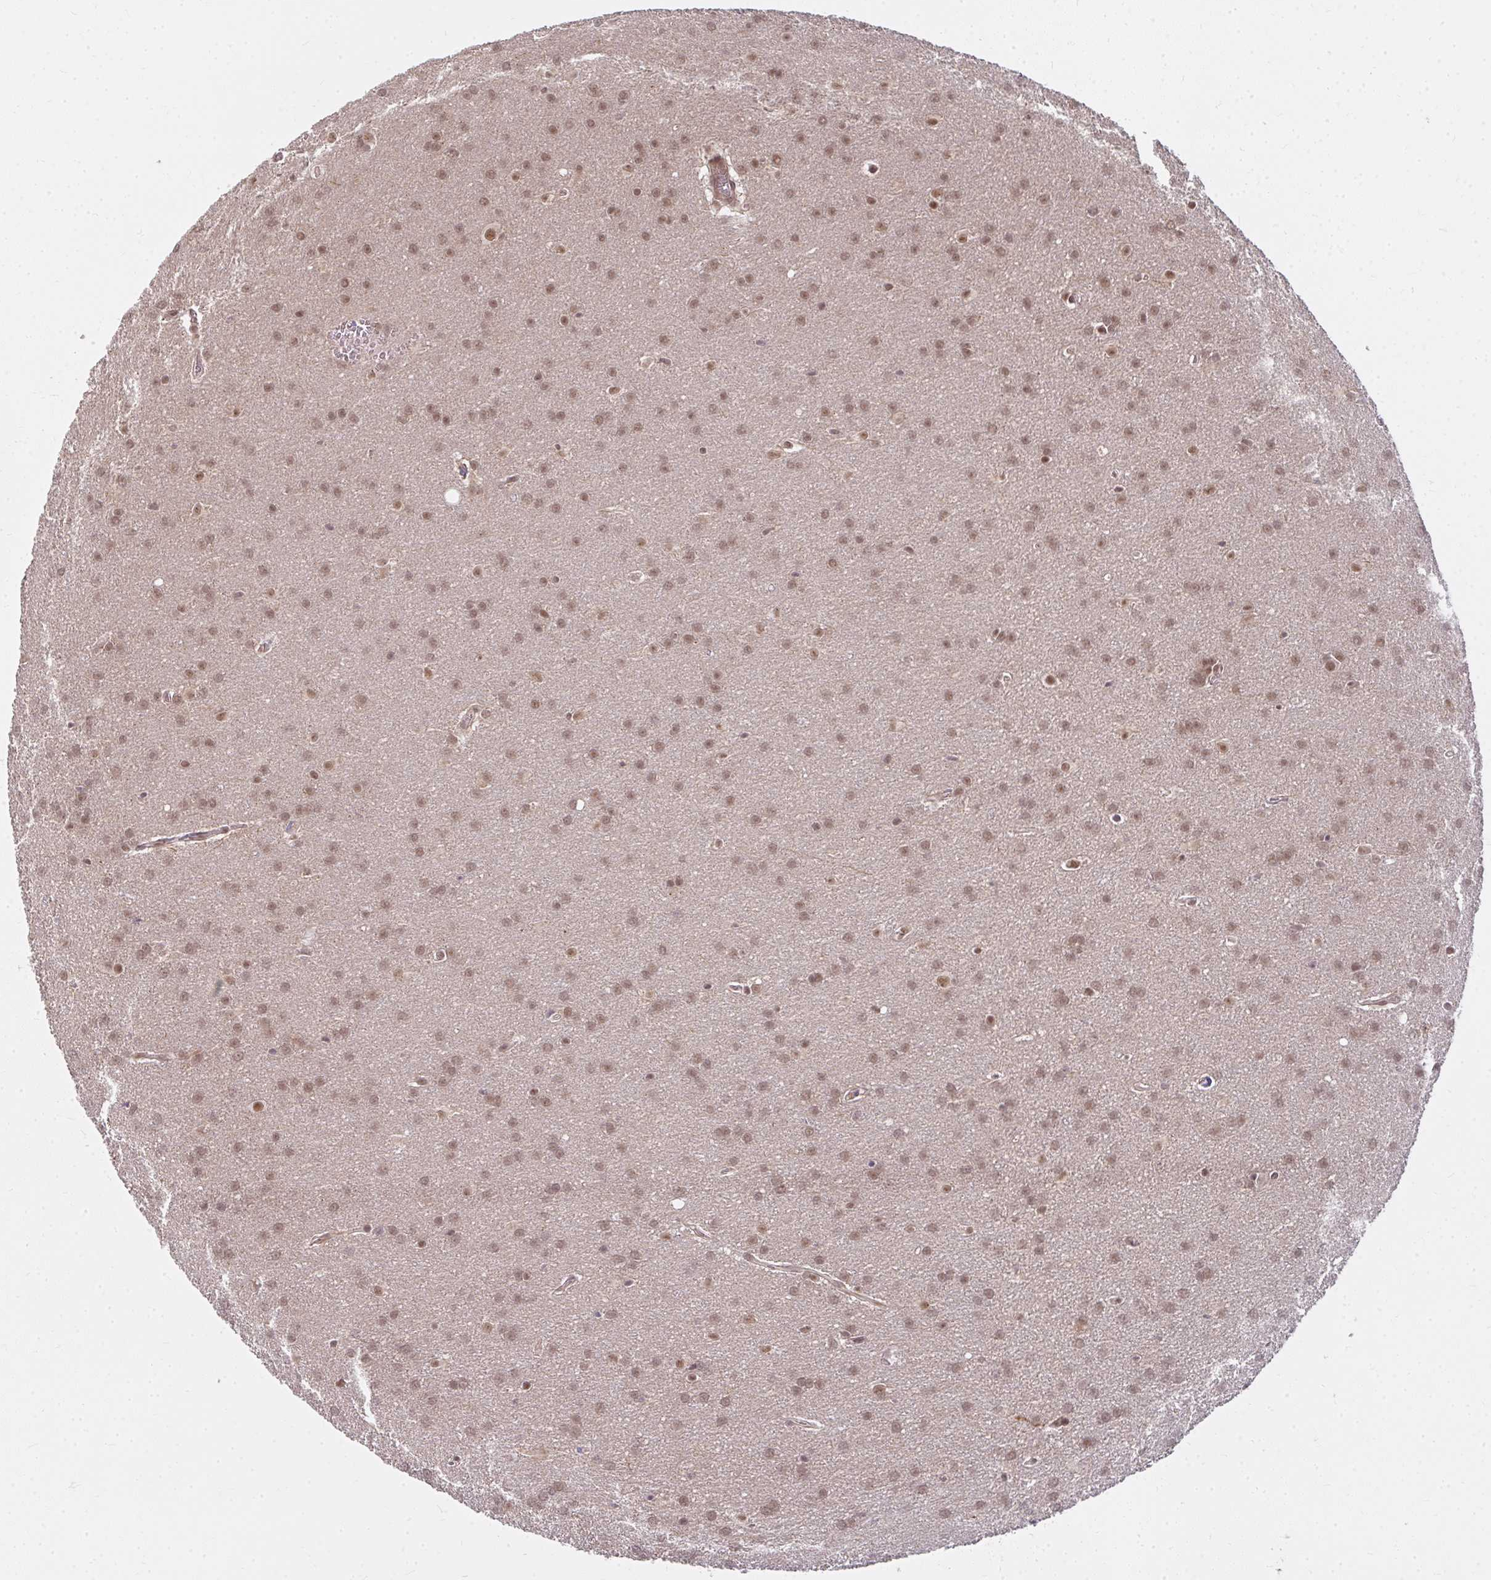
{"staining": {"intensity": "moderate", "quantity": ">75%", "location": "nuclear"}, "tissue": "glioma", "cell_type": "Tumor cells", "image_type": "cancer", "snomed": [{"axis": "morphology", "description": "Glioma, malignant, Low grade"}, {"axis": "topography", "description": "Brain"}], "caption": "IHC image of neoplastic tissue: glioma stained using IHC exhibits medium levels of moderate protein expression localized specifically in the nuclear of tumor cells, appearing as a nuclear brown color.", "gene": "GTF3C6", "patient": {"sex": "female", "age": 32}}